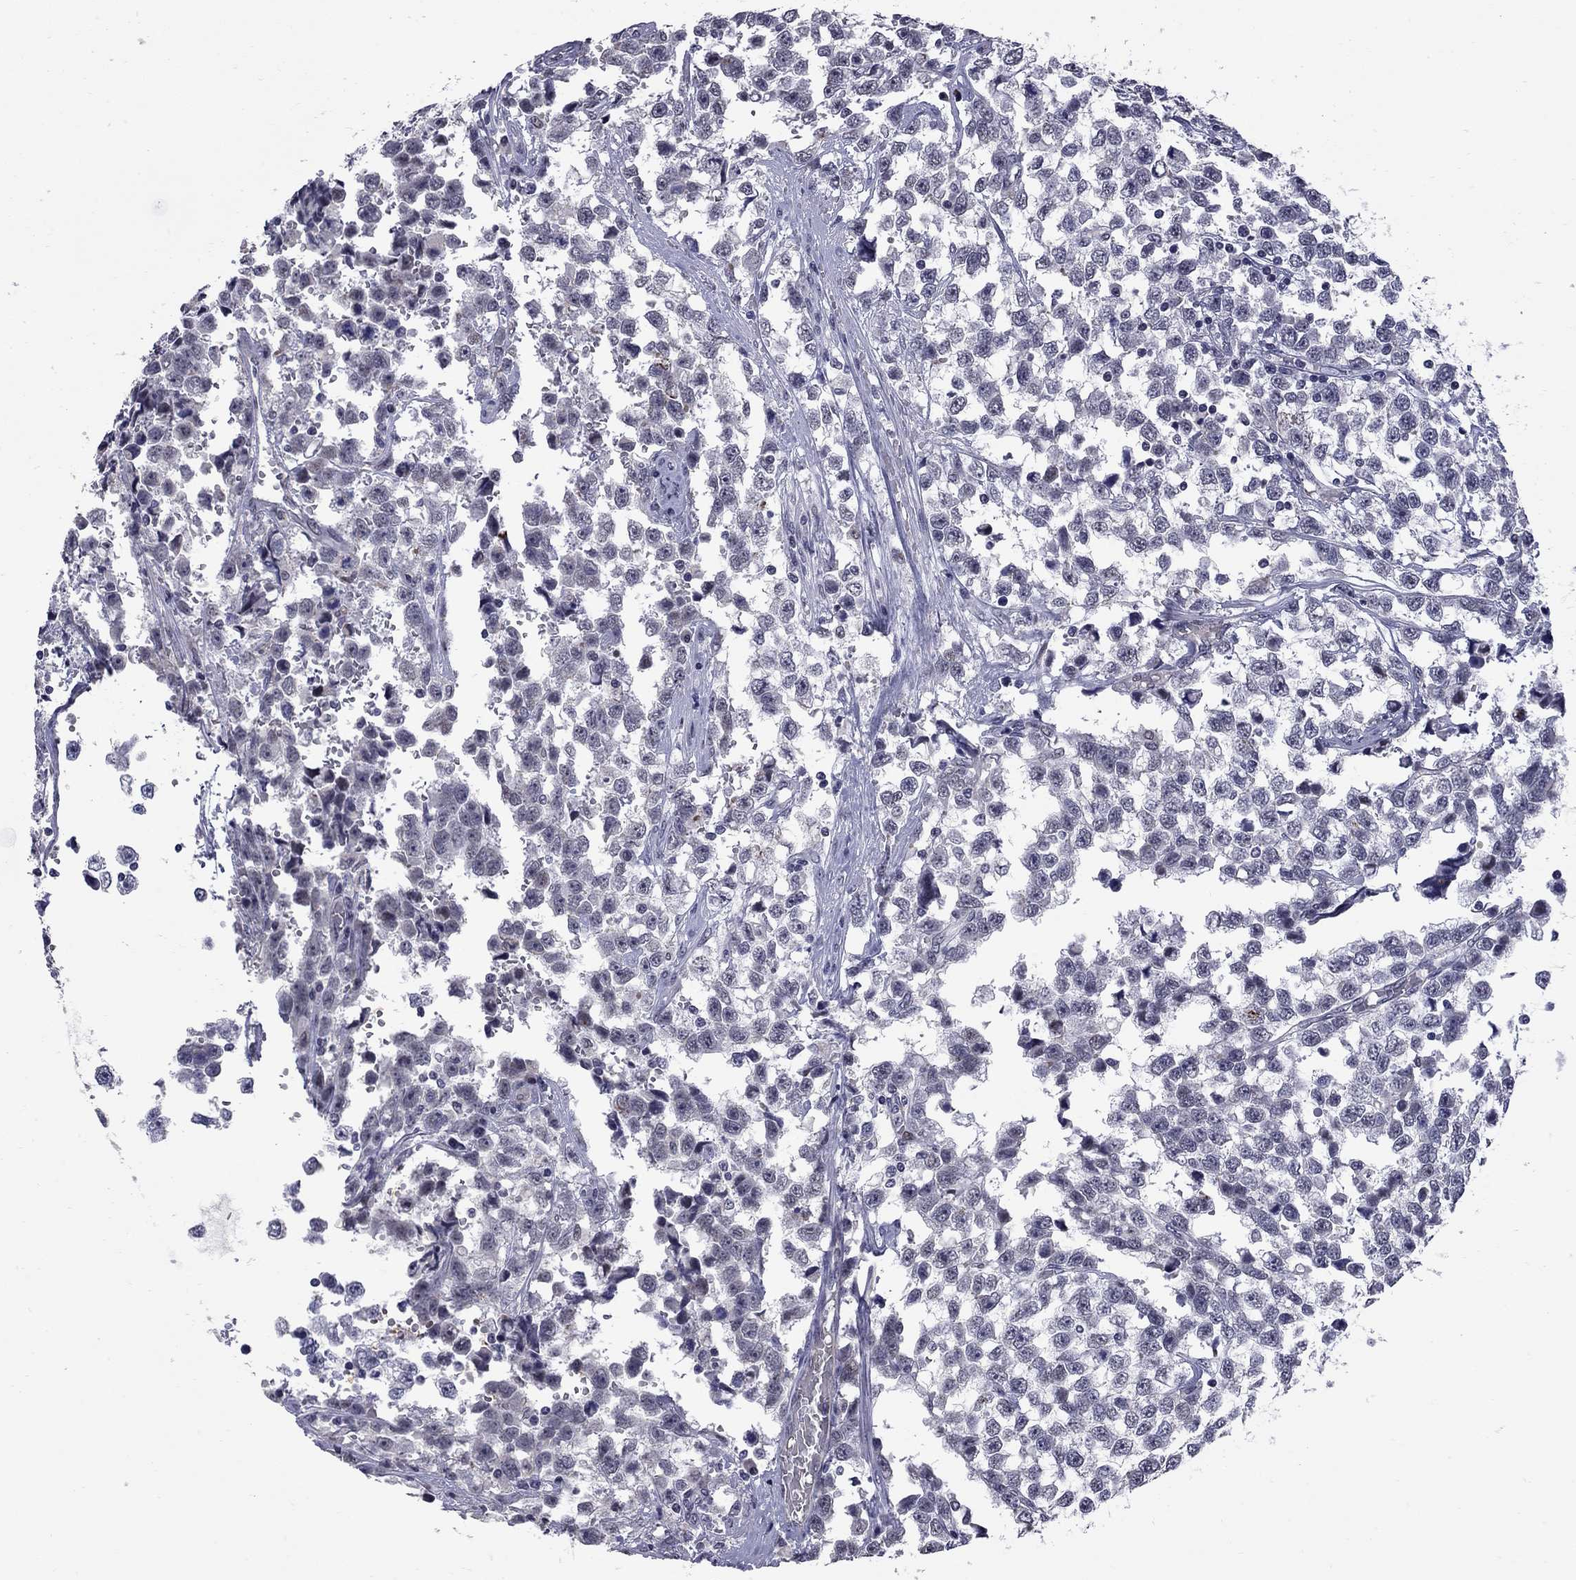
{"staining": {"intensity": "negative", "quantity": "none", "location": "none"}, "tissue": "testis cancer", "cell_type": "Tumor cells", "image_type": "cancer", "snomed": [{"axis": "morphology", "description": "Seminoma, NOS"}, {"axis": "topography", "description": "Testis"}], "caption": "This is a photomicrograph of immunohistochemistry staining of seminoma (testis), which shows no positivity in tumor cells.", "gene": "HTR4", "patient": {"sex": "male", "age": 34}}